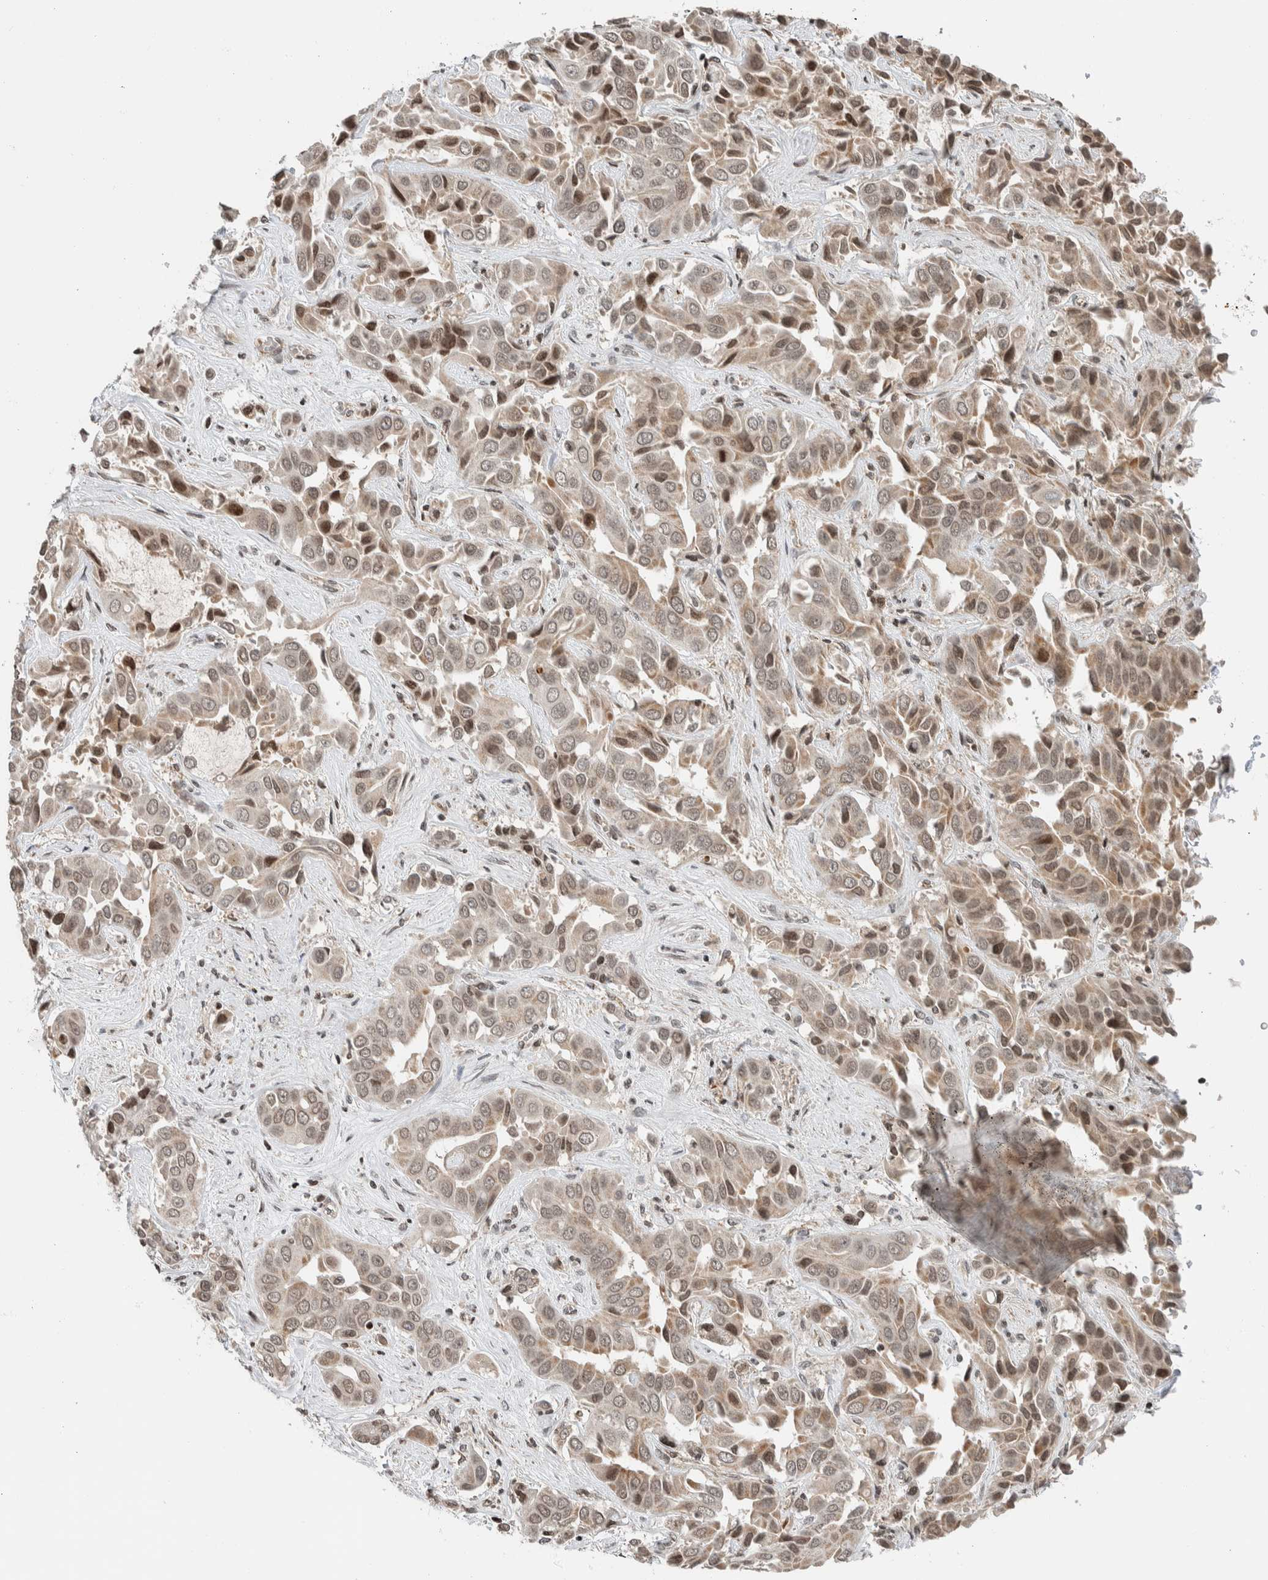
{"staining": {"intensity": "moderate", "quantity": "25%-75%", "location": "nuclear"}, "tissue": "liver cancer", "cell_type": "Tumor cells", "image_type": "cancer", "snomed": [{"axis": "morphology", "description": "Cholangiocarcinoma"}, {"axis": "topography", "description": "Liver"}], "caption": "The immunohistochemical stain shows moderate nuclear staining in tumor cells of liver cancer (cholangiocarcinoma) tissue.", "gene": "NPLOC4", "patient": {"sex": "female", "age": 52}}